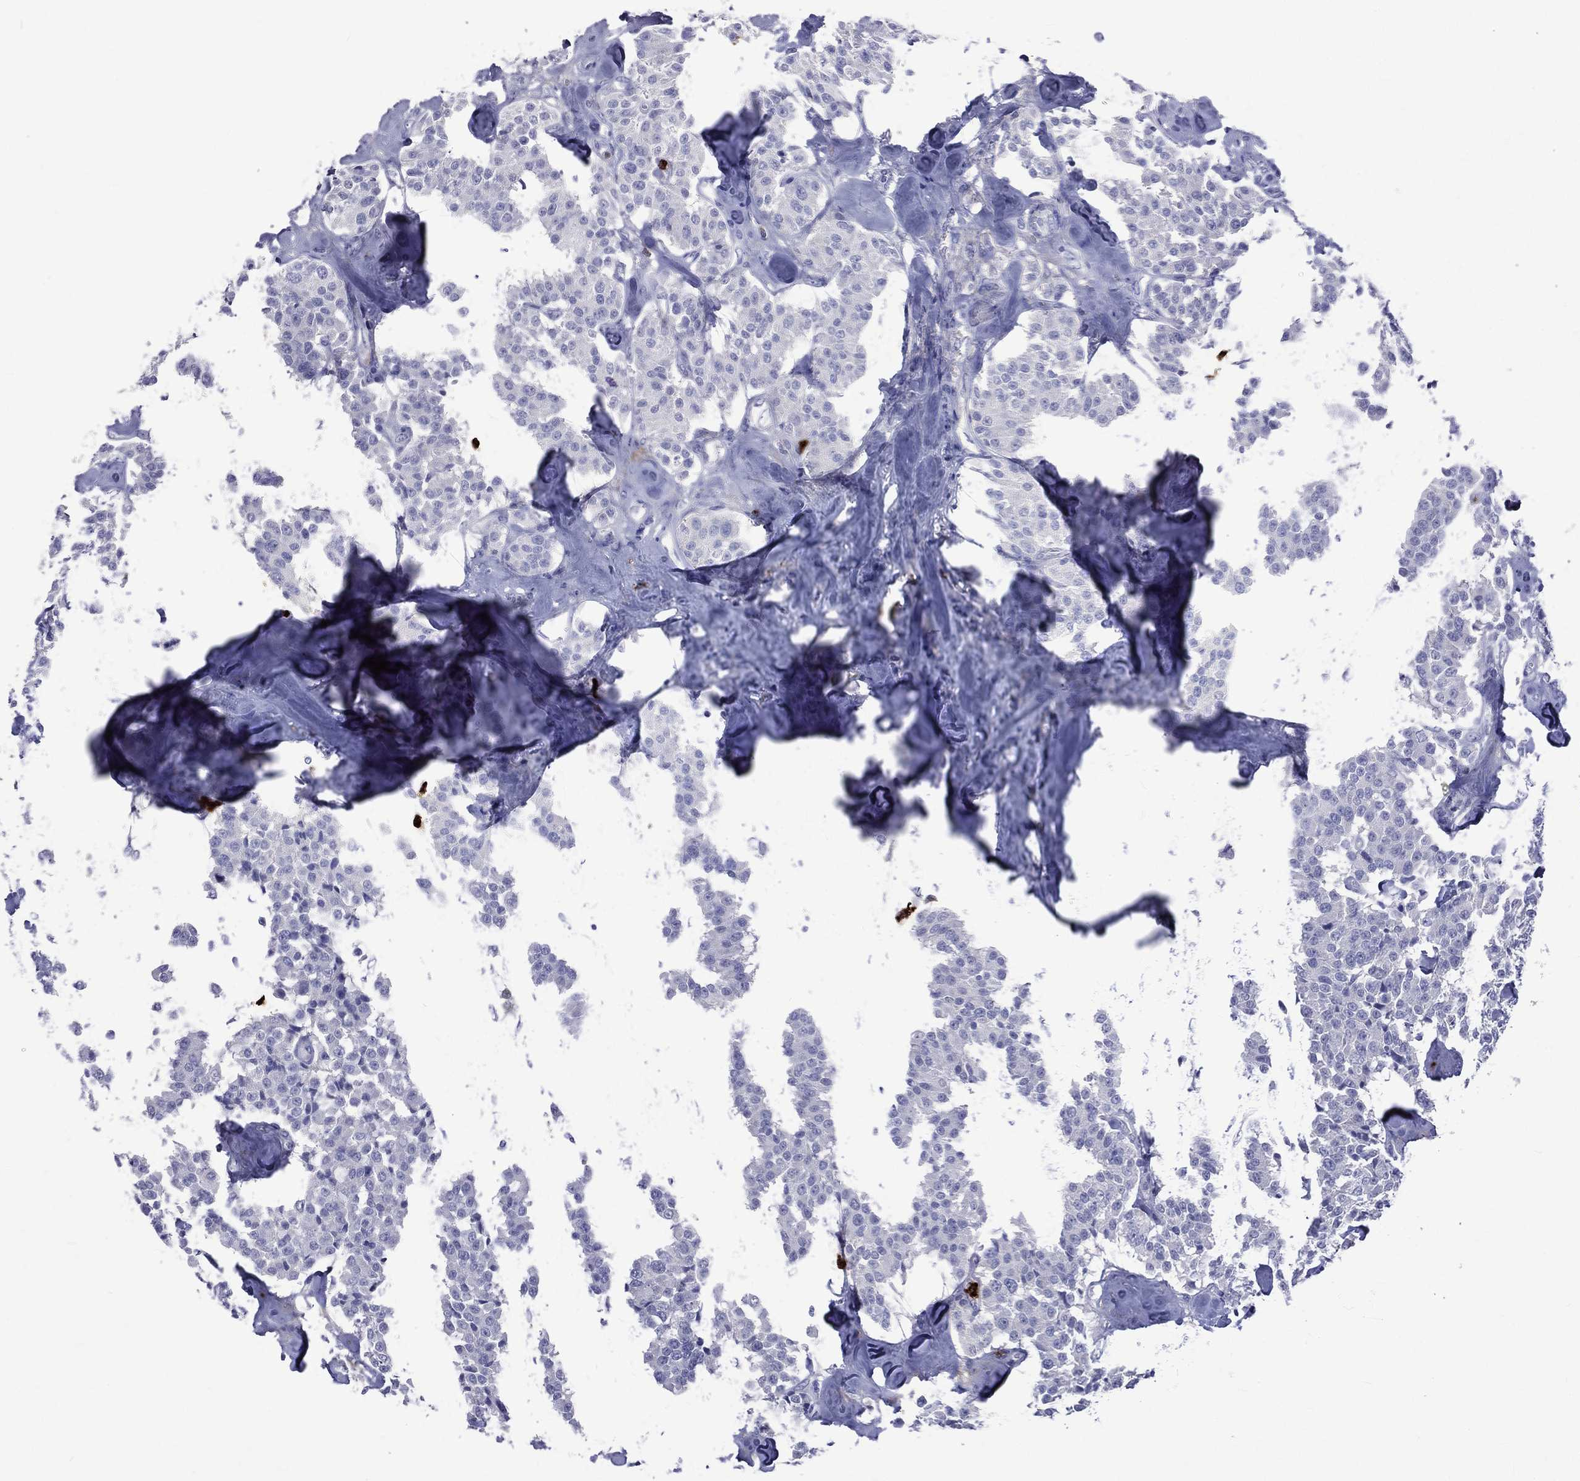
{"staining": {"intensity": "negative", "quantity": "none", "location": "none"}, "tissue": "carcinoid", "cell_type": "Tumor cells", "image_type": "cancer", "snomed": [{"axis": "morphology", "description": "Carcinoid, malignant, NOS"}, {"axis": "topography", "description": "Pancreas"}], "caption": "This is a histopathology image of IHC staining of carcinoid, which shows no expression in tumor cells.", "gene": "ELANE", "patient": {"sex": "male", "age": 41}}